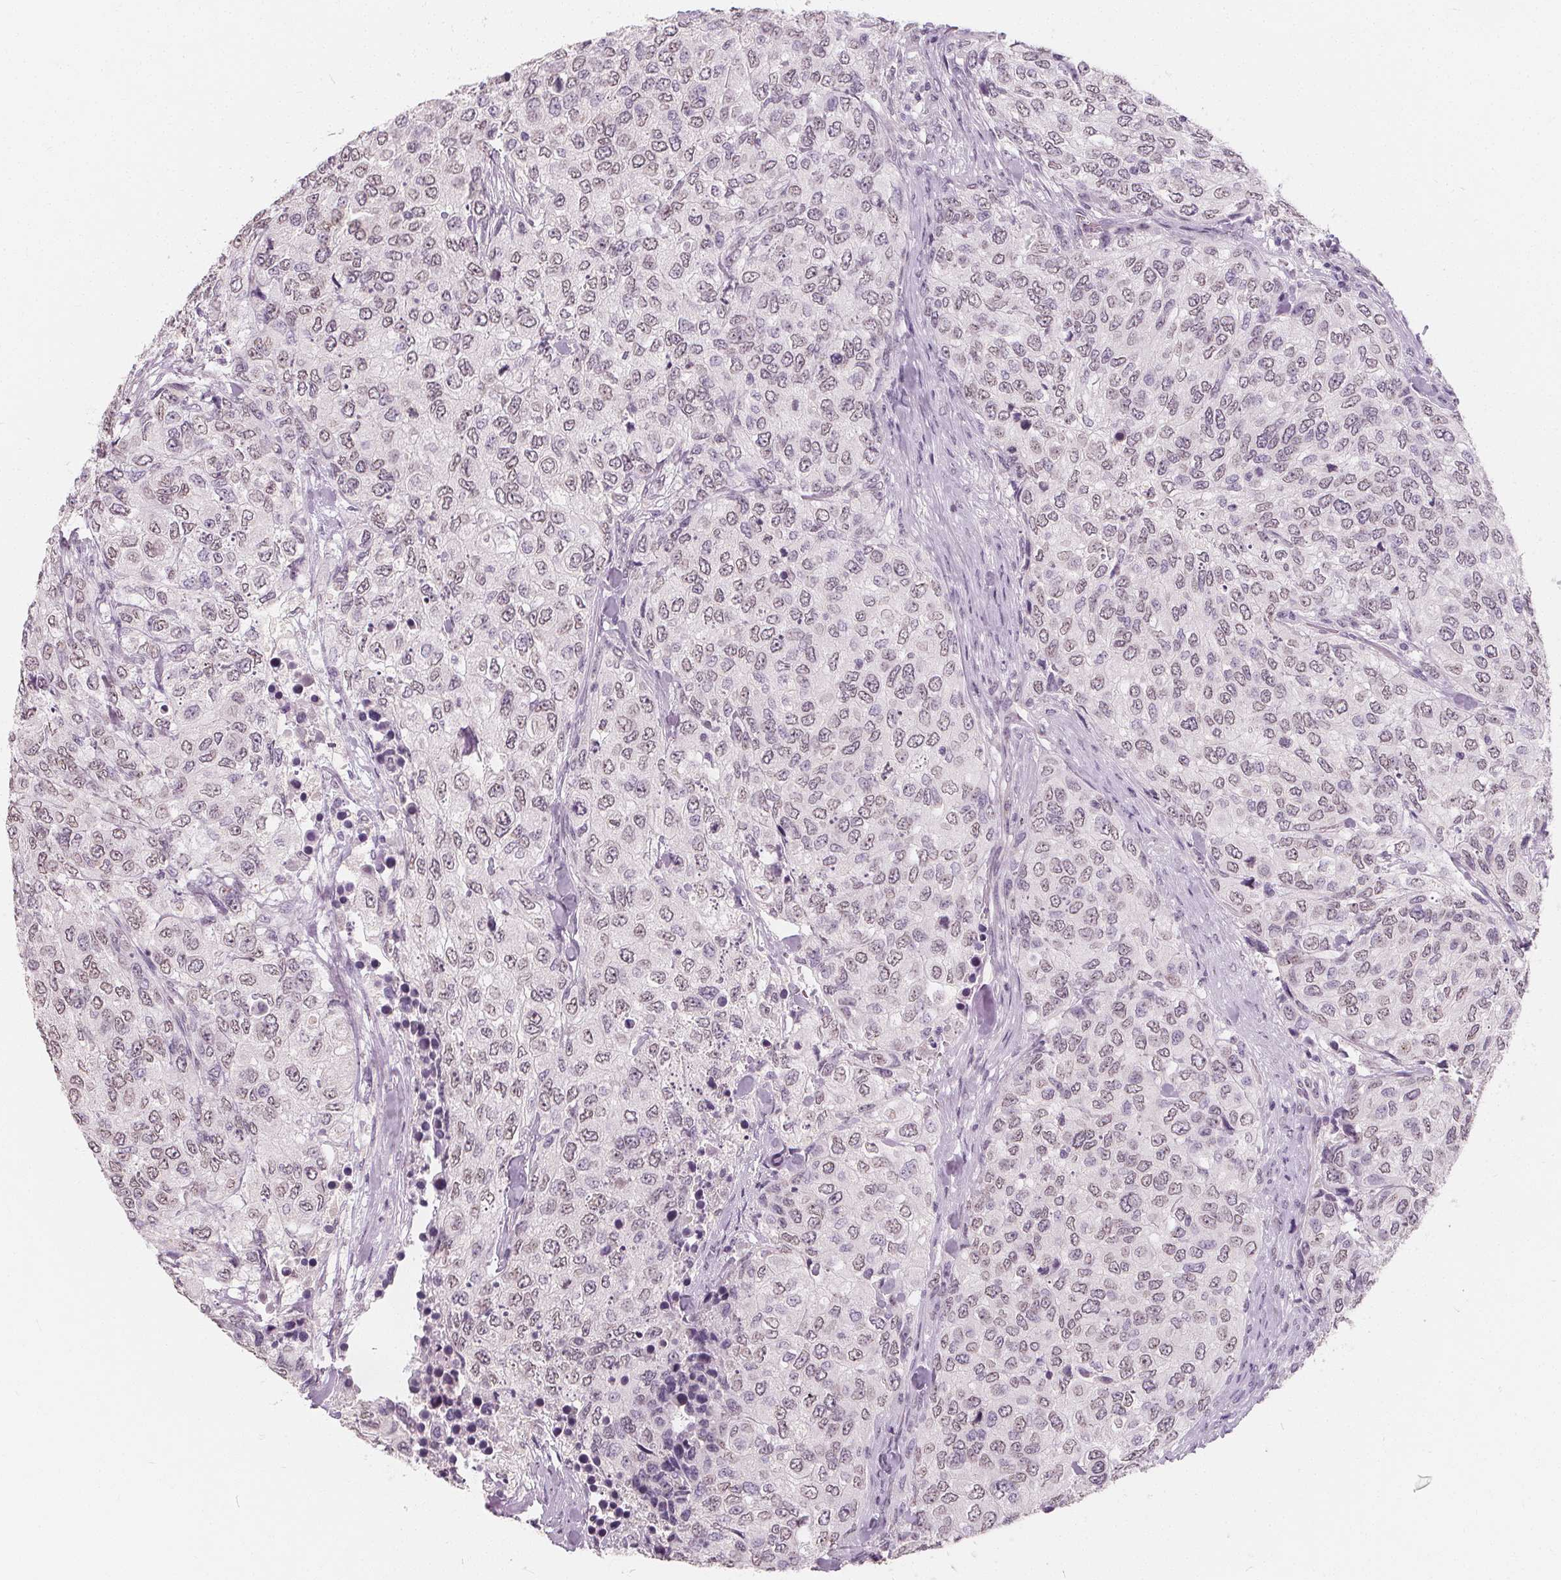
{"staining": {"intensity": "weak", "quantity": "<25%", "location": "nuclear"}, "tissue": "urothelial cancer", "cell_type": "Tumor cells", "image_type": "cancer", "snomed": [{"axis": "morphology", "description": "Urothelial carcinoma, High grade"}, {"axis": "topography", "description": "Urinary bladder"}], "caption": "Urothelial cancer was stained to show a protein in brown. There is no significant staining in tumor cells. Nuclei are stained in blue.", "gene": "DBX2", "patient": {"sex": "female", "age": 78}}